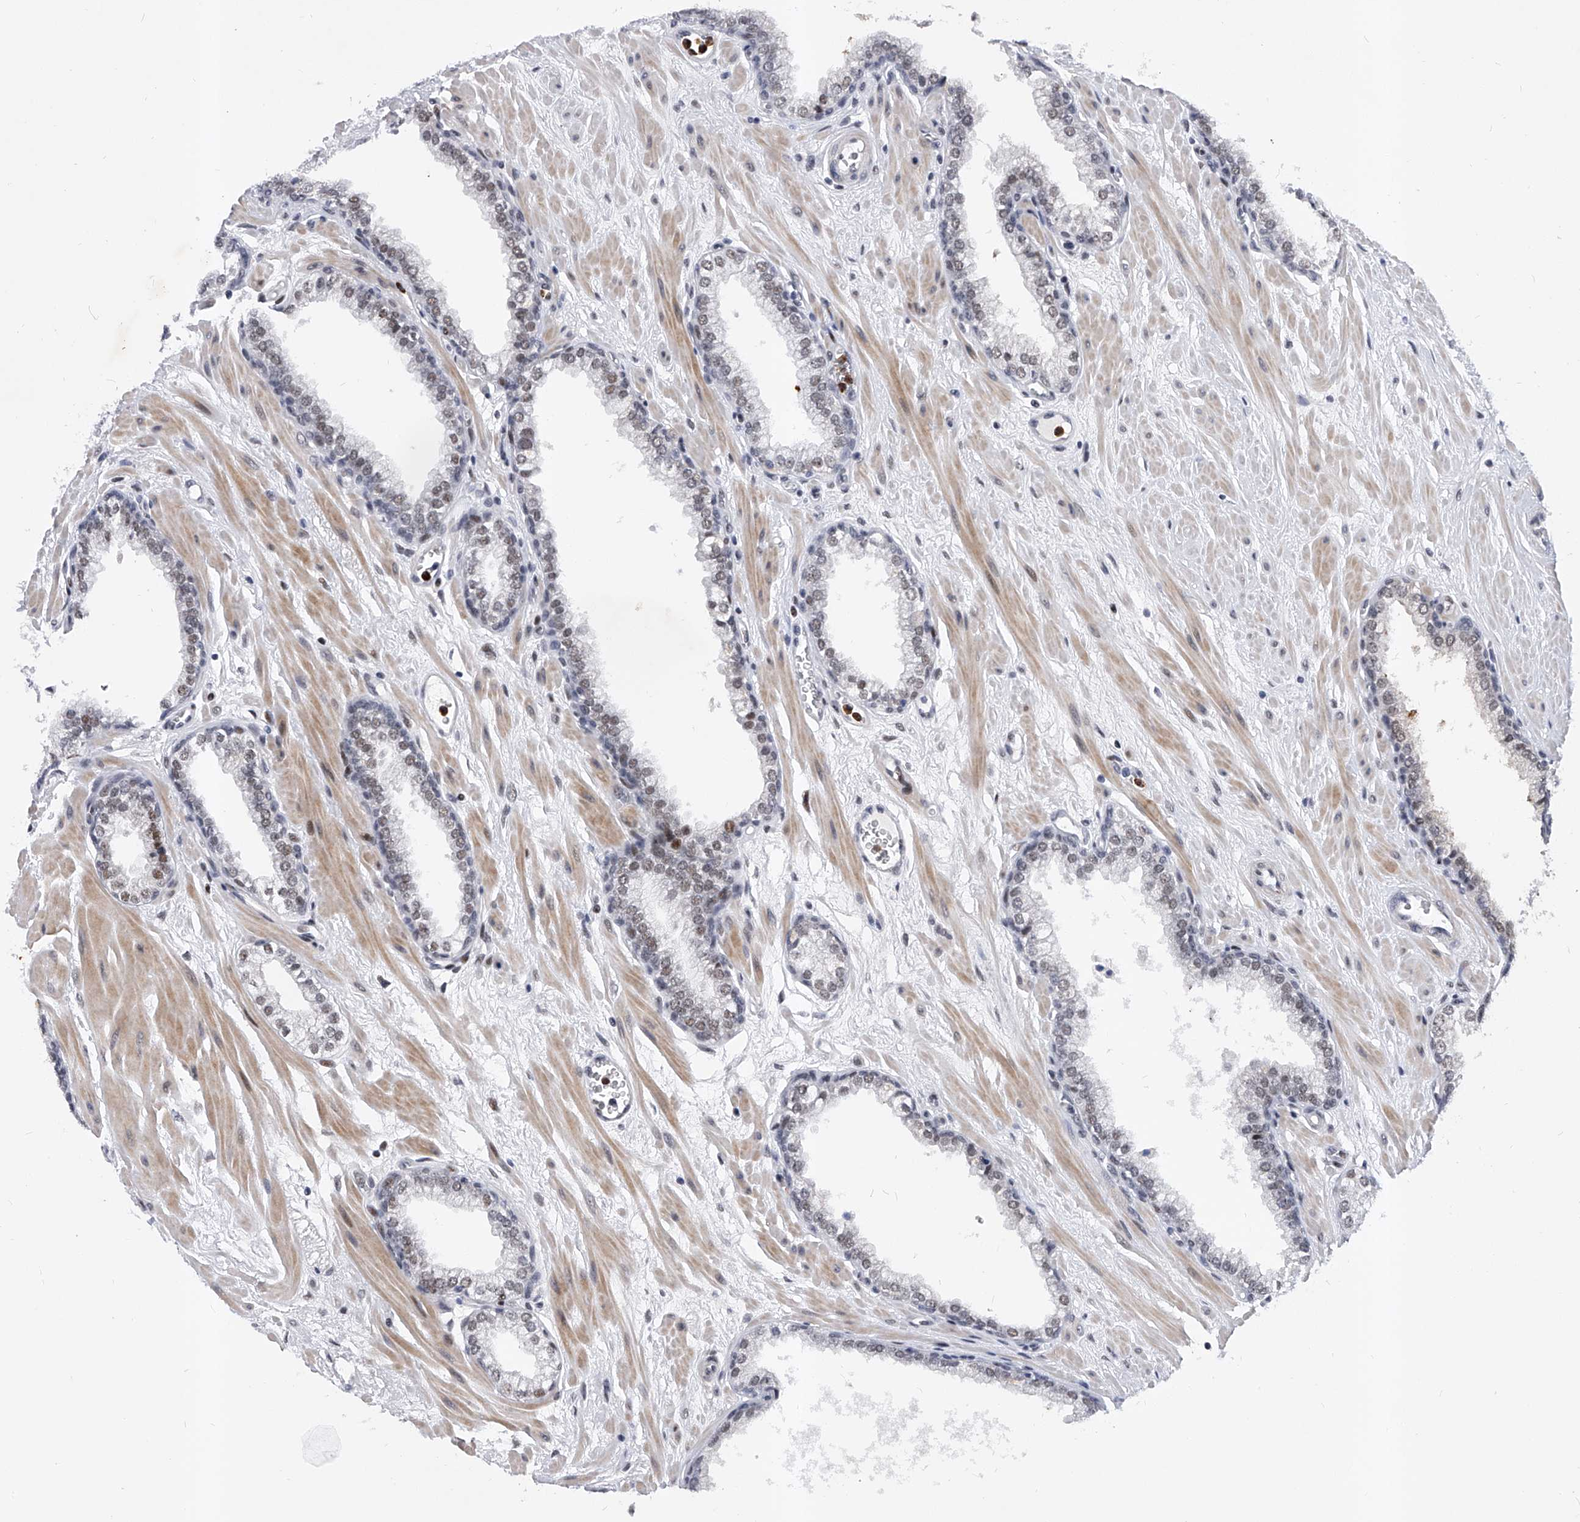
{"staining": {"intensity": "moderate", "quantity": "25%-75%", "location": "nuclear"}, "tissue": "prostate", "cell_type": "Glandular cells", "image_type": "normal", "snomed": [{"axis": "morphology", "description": "Normal tissue, NOS"}, {"axis": "morphology", "description": "Urothelial carcinoma, Low grade"}, {"axis": "topography", "description": "Urinary bladder"}, {"axis": "topography", "description": "Prostate"}], "caption": "A high-resolution micrograph shows immunohistochemistry (IHC) staining of normal prostate, which reveals moderate nuclear staining in about 25%-75% of glandular cells. (DAB (3,3'-diaminobenzidine) = brown stain, brightfield microscopy at high magnification).", "gene": "TESK2", "patient": {"sex": "male", "age": 60}}